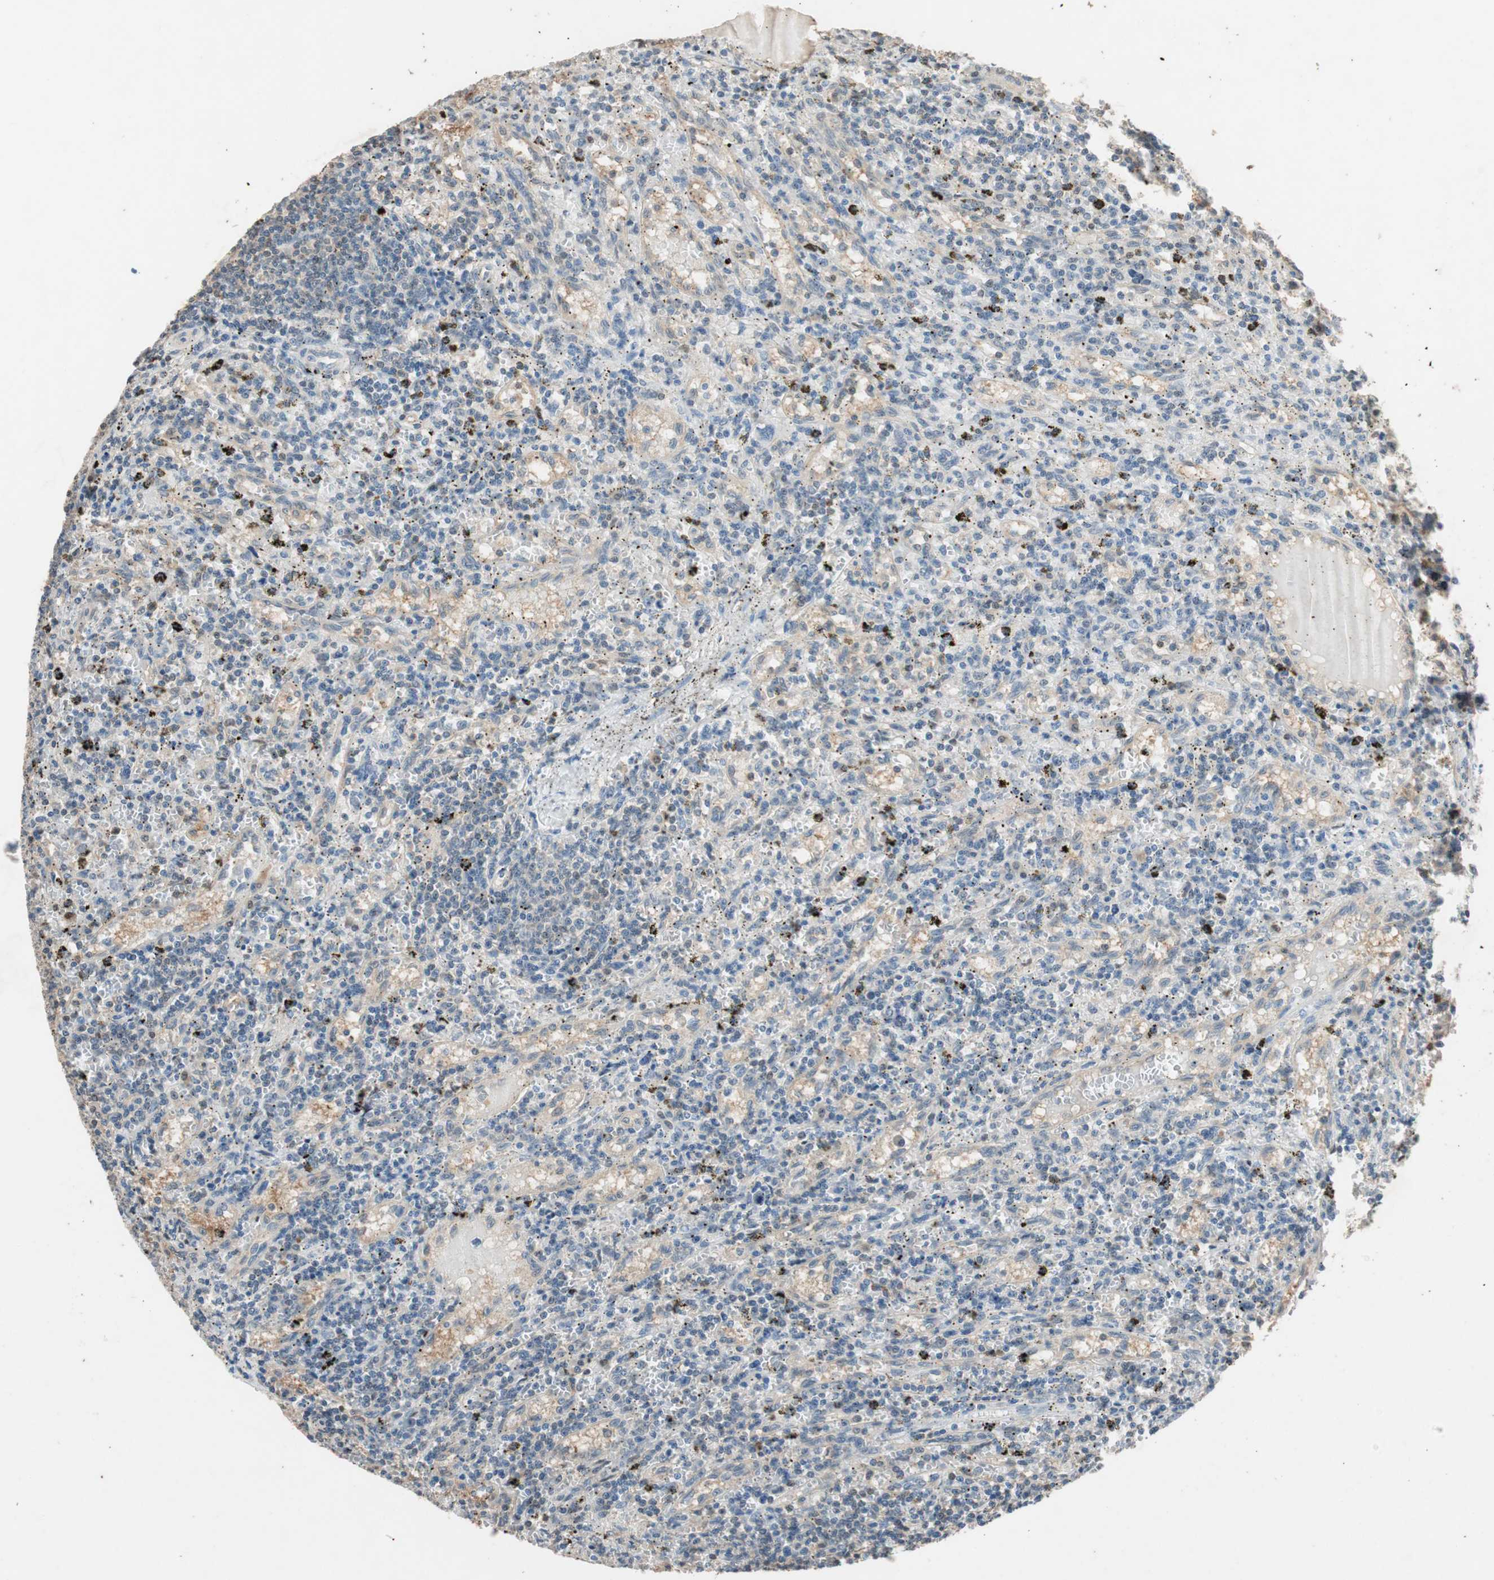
{"staining": {"intensity": "negative", "quantity": "none", "location": "none"}, "tissue": "lymphoma", "cell_type": "Tumor cells", "image_type": "cancer", "snomed": [{"axis": "morphology", "description": "Malignant lymphoma, non-Hodgkin's type, Low grade"}, {"axis": "topography", "description": "Spleen"}], "caption": "This histopathology image is of low-grade malignant lymphoma, non-Hodgkin's type stained with immunohistochemistry to label a protein in brown with the nuclei are counter-stained blue. There is no expression in tumor cells.", "gene": "SERPINB5", "patient": {"sex": "male", "age": 76}}